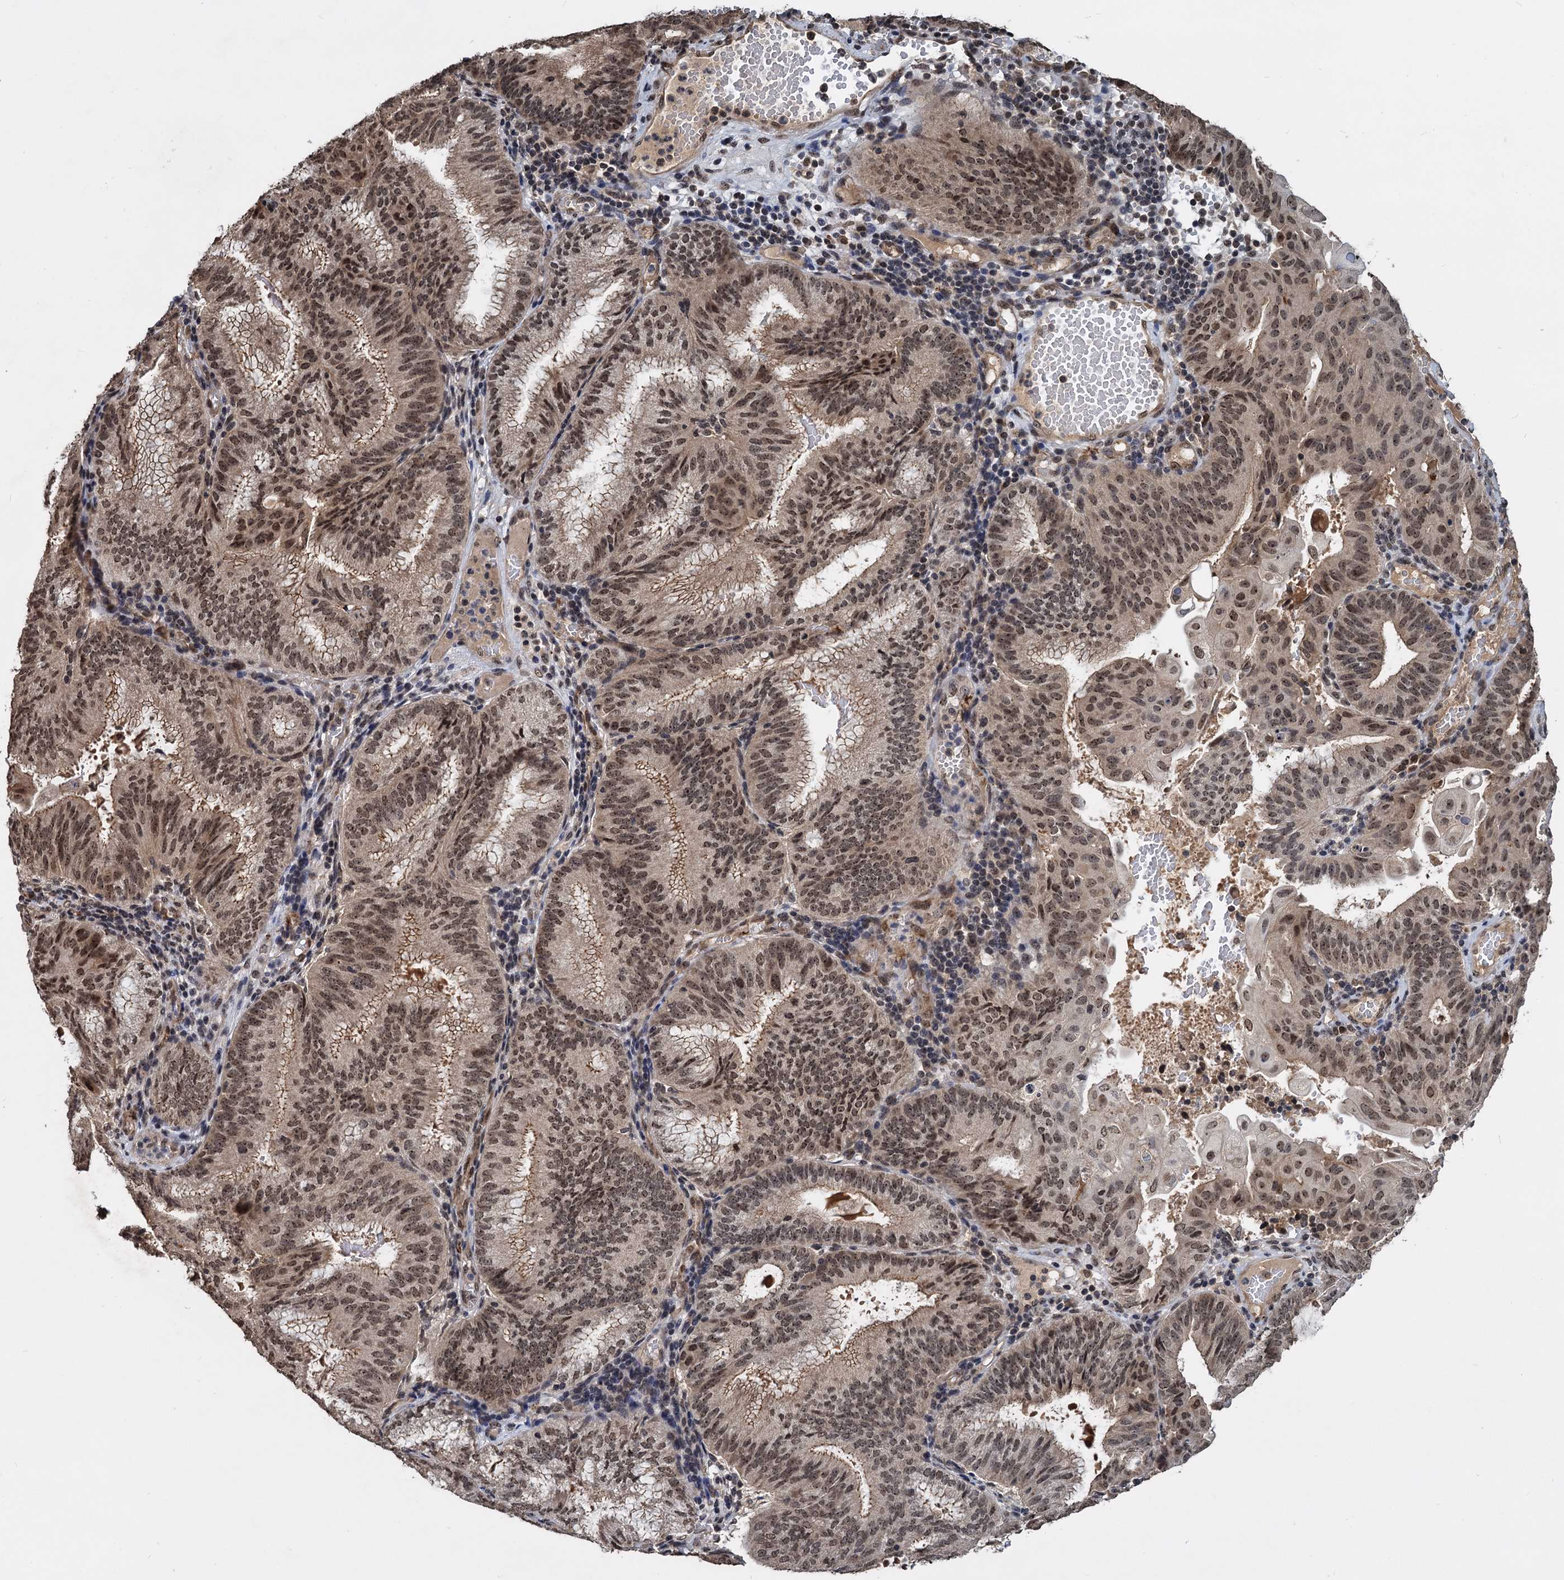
{"staining": {"intensity": "moderate", "quantity": "25%-75%", "location": "cytoplasmic/membranous,nuclear"}, "tissue": "endometrial cancer", "cell_type": "Tumor cells", "image_type": "cancer", "snomed": [{"axis": "morphology", "description": "Adenocarcinoma, NOS"}, {"axis": "topography", "description": "Endometrium"}], "caption": "This is a photomicrograph of IHC staining of endometrial adenocarcinoma, which shows moderate positivity in the cytoplasmic/membranous and nuclear of tumor cells.", "gene": "FAM216B", "patient": {"sex": "female", "age": 49}}